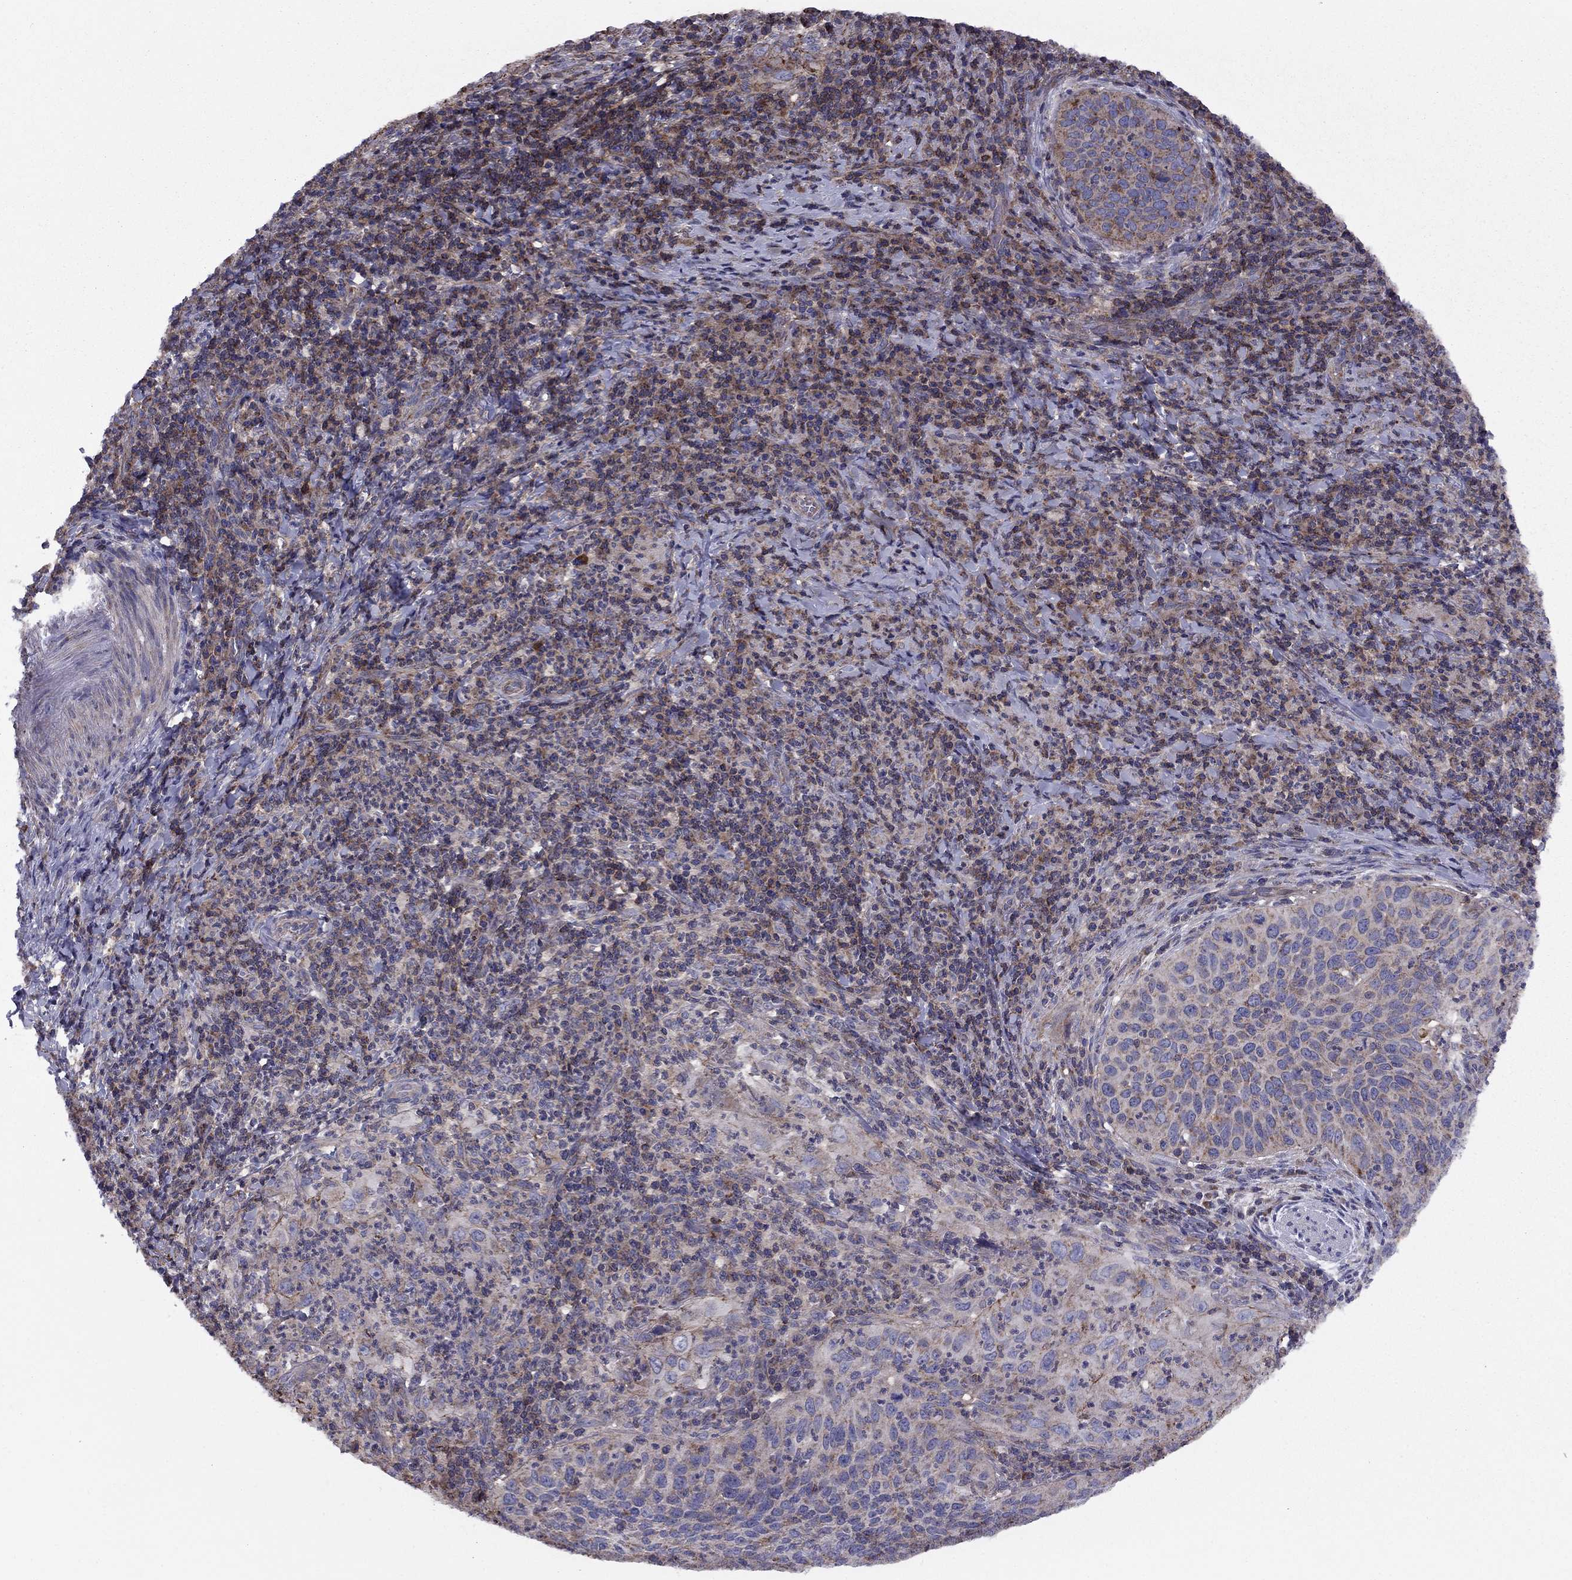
{"staining": {"intensity": "moderate", "quantity": "<25%", "location": "cytoplasmic/membranous"}, "tissue": "cervical cancer", "cell_type": "Tumor cells", "image_type": "cancer", "snomed": [{"axis": "morphology", "description": "Squamous cell carcinoma, NOS"}, {"axis": "topography", "description": "Cervix"}], "caption": "DAB immunohistochemical staining of human squamous cell carcinoma (cervical) reveals moderate cytoplasmic/membranous protein staining in approximately <25% of tumor cells.", "gene": "ALG6", "patient": {"sex": "female", "age": 26}}